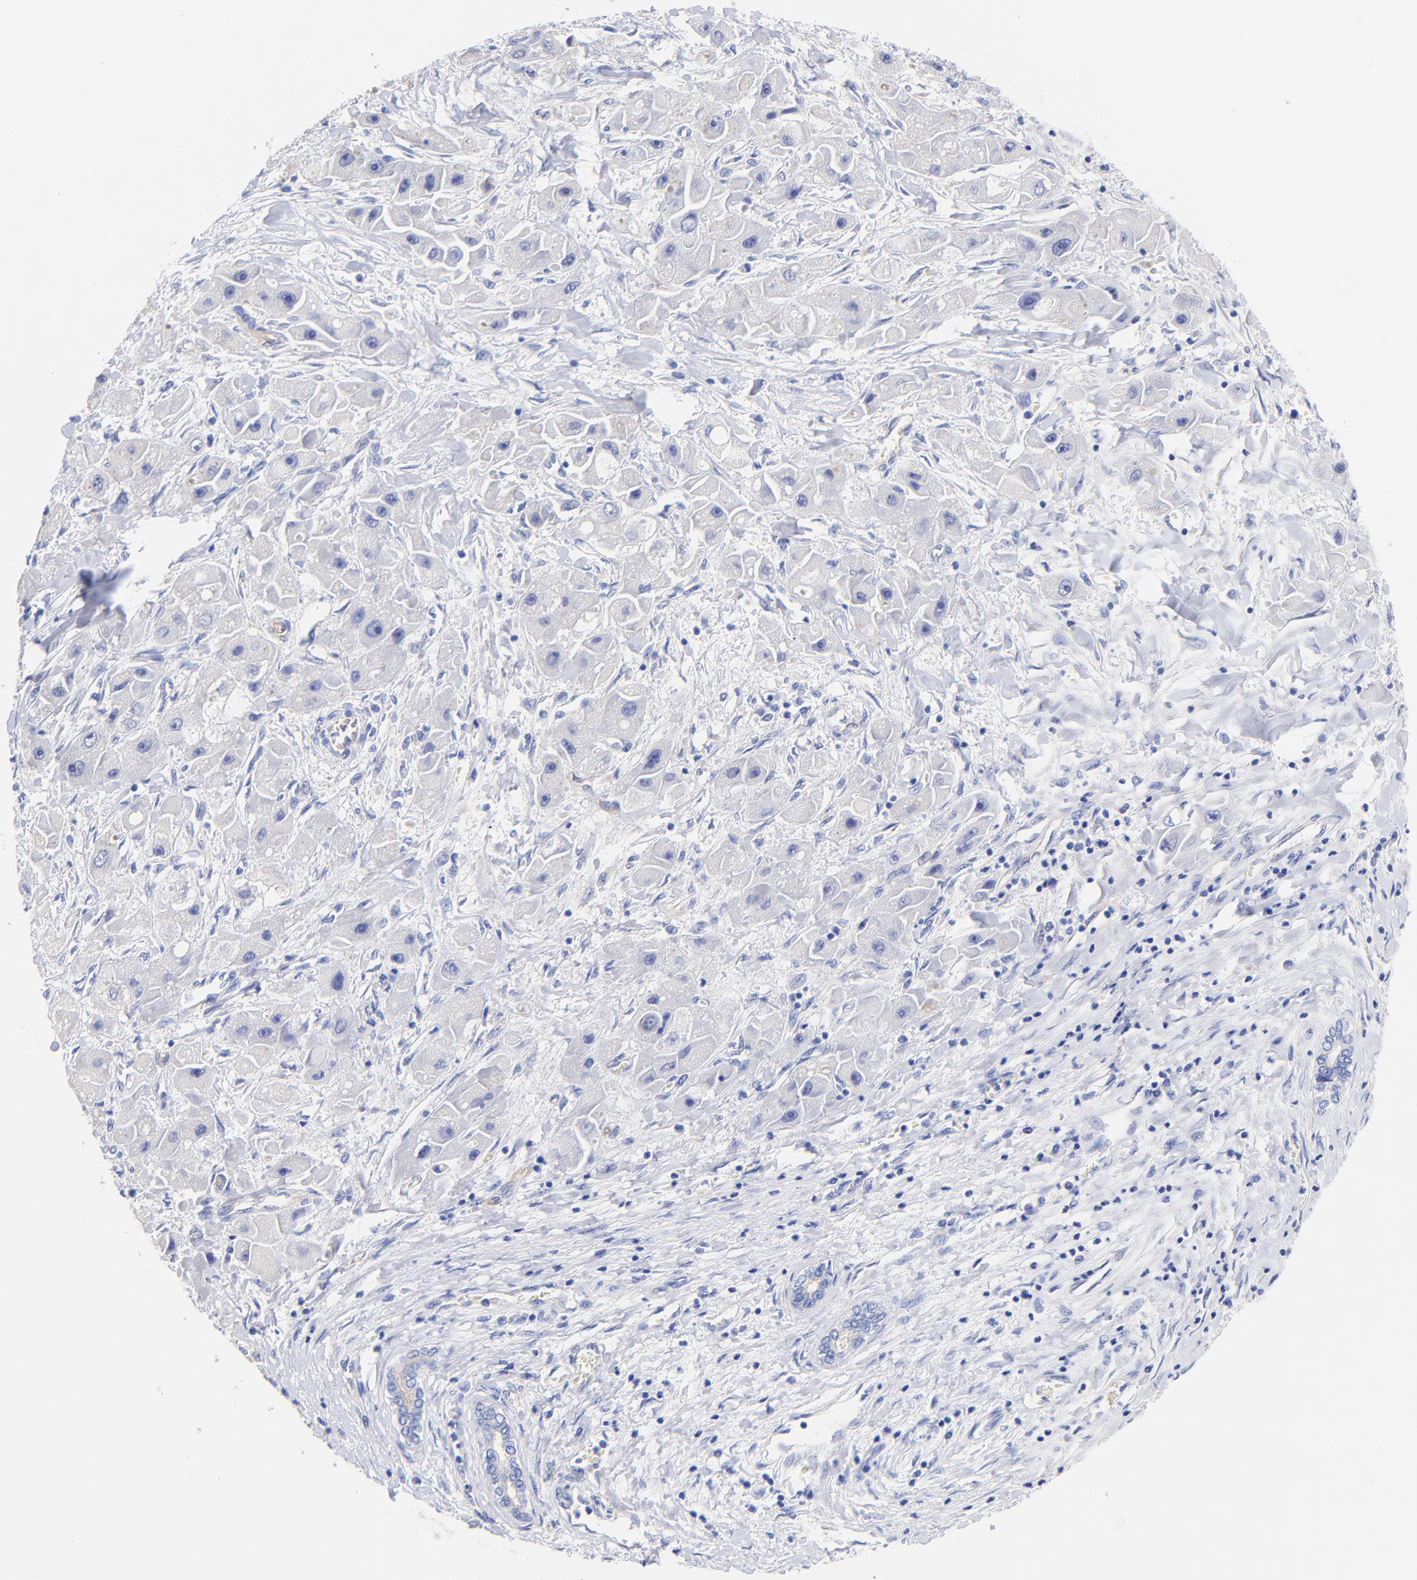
{"staining": {"intensity": "negative", "quantity": "none", "location": "none"}, "tissue": "liver cancer", "cell_type": "Tumor cells", "image_type": "cancer", "snomed": [{"axis": "morphology", "description": "Carcinoma, Hepatocellular, NOS"}, {"axis": "topography", "description": "Liver"}], "caption": "Hepatocellular carcinoma (liver) was stained to show a protein in brown. There is no significant positivity in tumor cells.", "gene": "SLC44A2", "patient": {"sex": "male", "age": 24}}